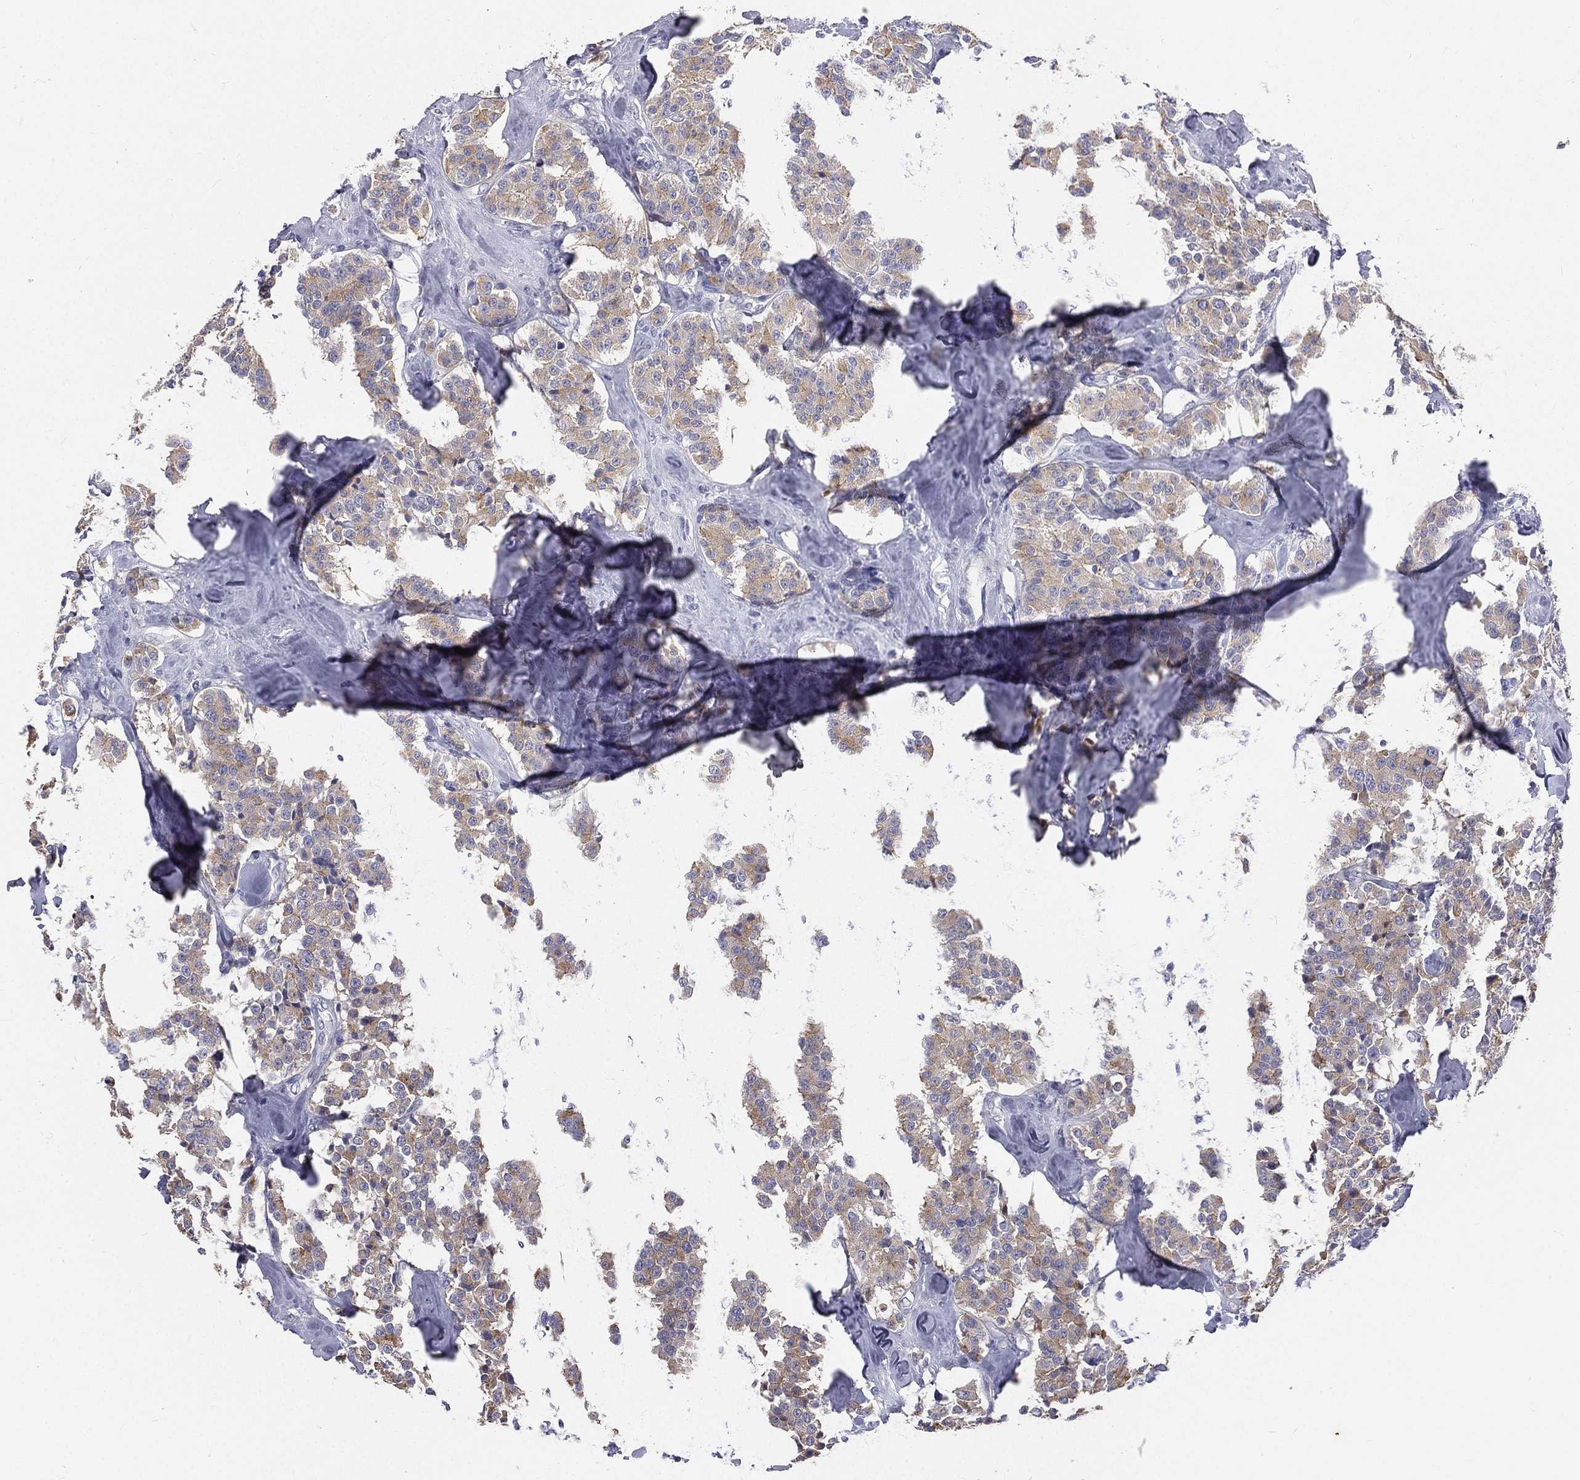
{"staining": {"intensity": "weak", "quantity": "25%-75%", "location": "cytoplasmic/membranous"}, "tissue": "carcinoid", "cell_type": "Tumor cells", "image_type": "cancer", "snomed": [{"axis": "morphology", "description": "Carcinoid, malignant, NOS"}, {"axis": "topography", "description": "Pancreas"}], "caption": "Protein staining of carcinoid tissue shows weak cytoplasmic/membranous expression in approximately 25%-75% of tumor cells.", "gene": "MUC13", "patient": {"sex": "male", "age": 41}}